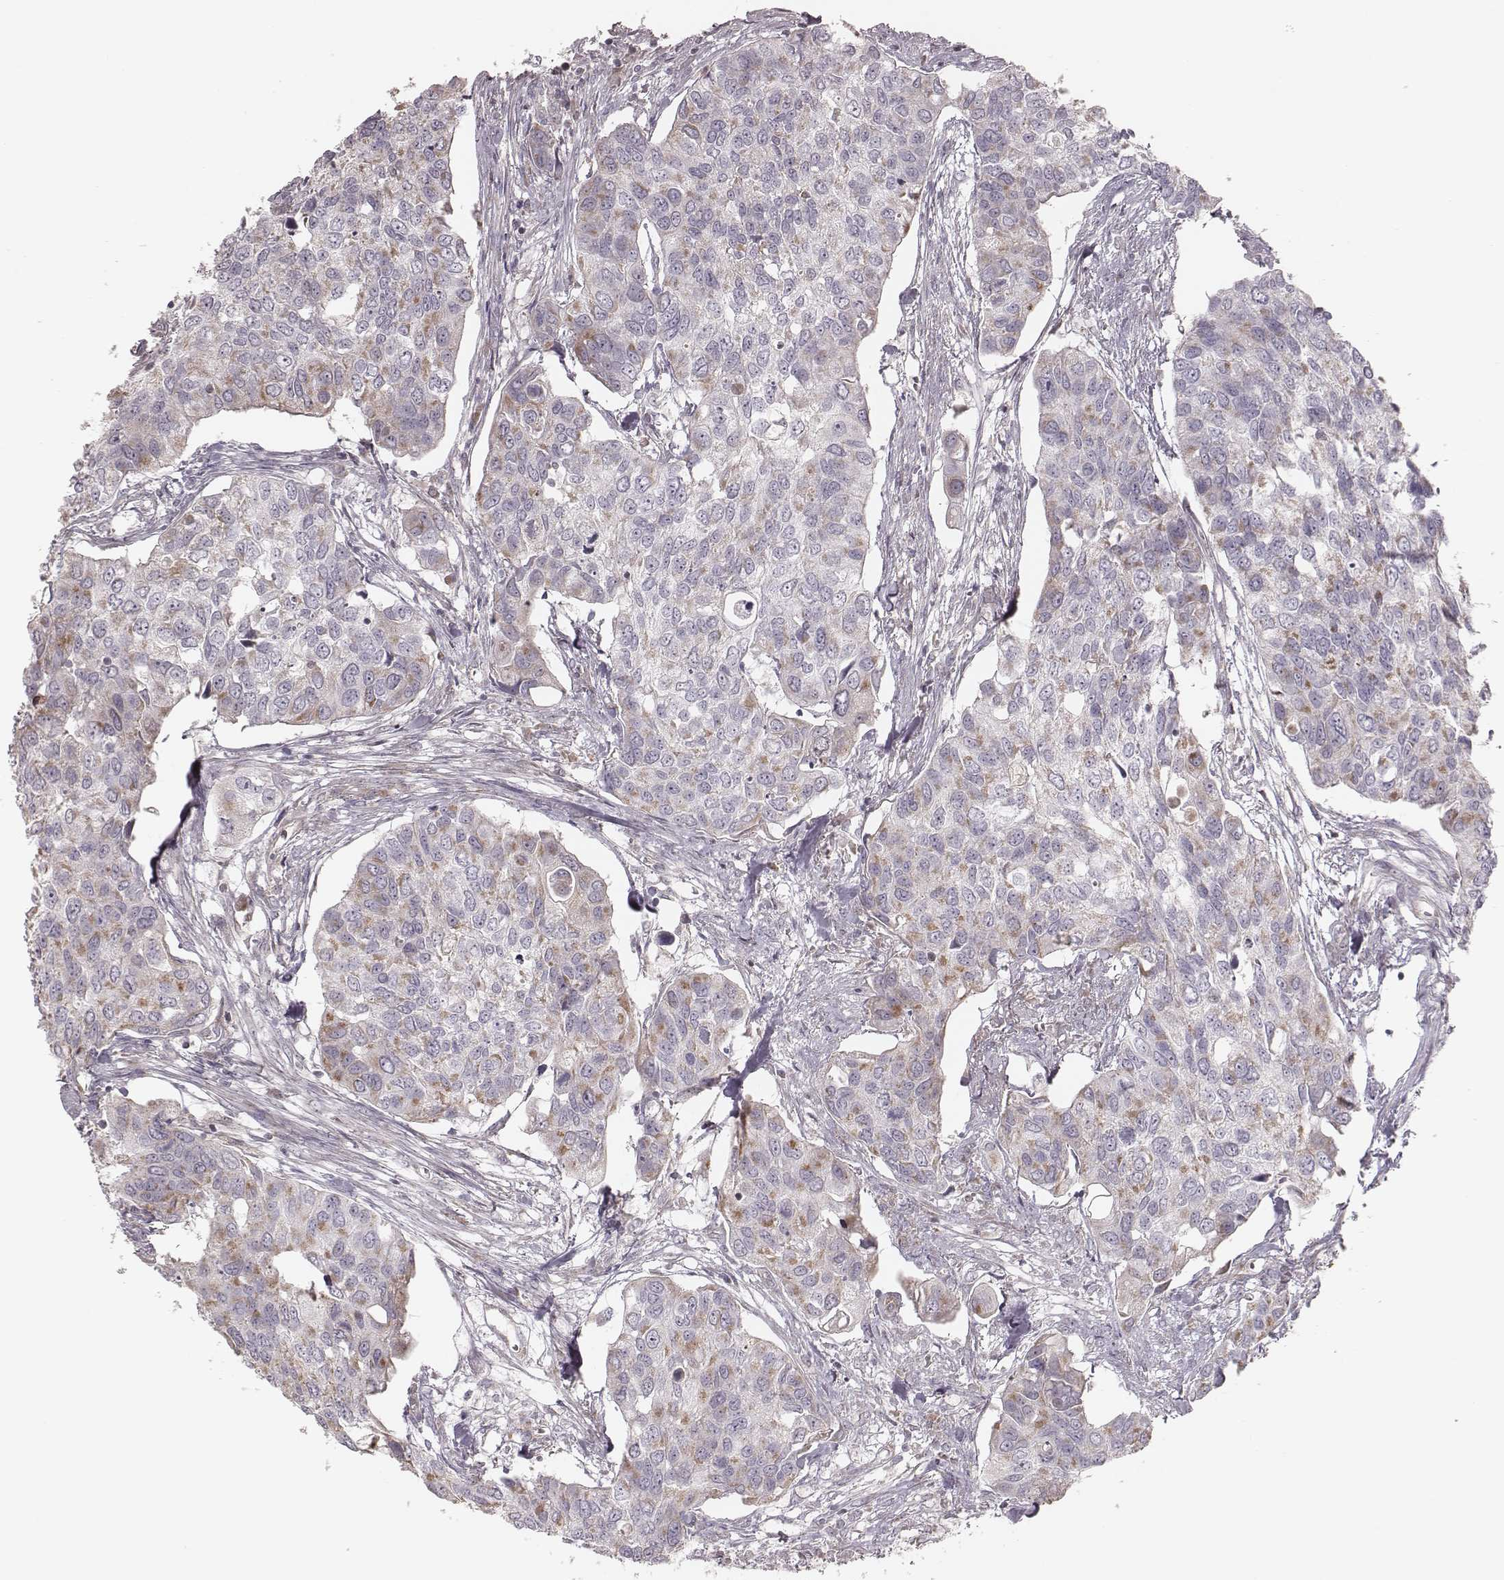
{"staining": {"intensity": "weak", "quantity": "25%-75%", "location": "cytoplasmic/membranous"}, "tissue": "urothelial cancer", "cell_type": "Tumor cells", "image_type": "cancer", "snomed": [{"axis": "morphology", "description": "Urothelial carcinoma, High grade"}, {"axis": "topography", "description": "Urinary bladder"}], "caption": "This photomicrograph exhibits immunohistochemistry (IHC) staining of human urothelial cancer, with low weak cytoplasmic/membranous expression in approximately 25%-75% of tumor cells.", "gene": "MRPS27", "patient": {"sex": "male", "age": 60}}